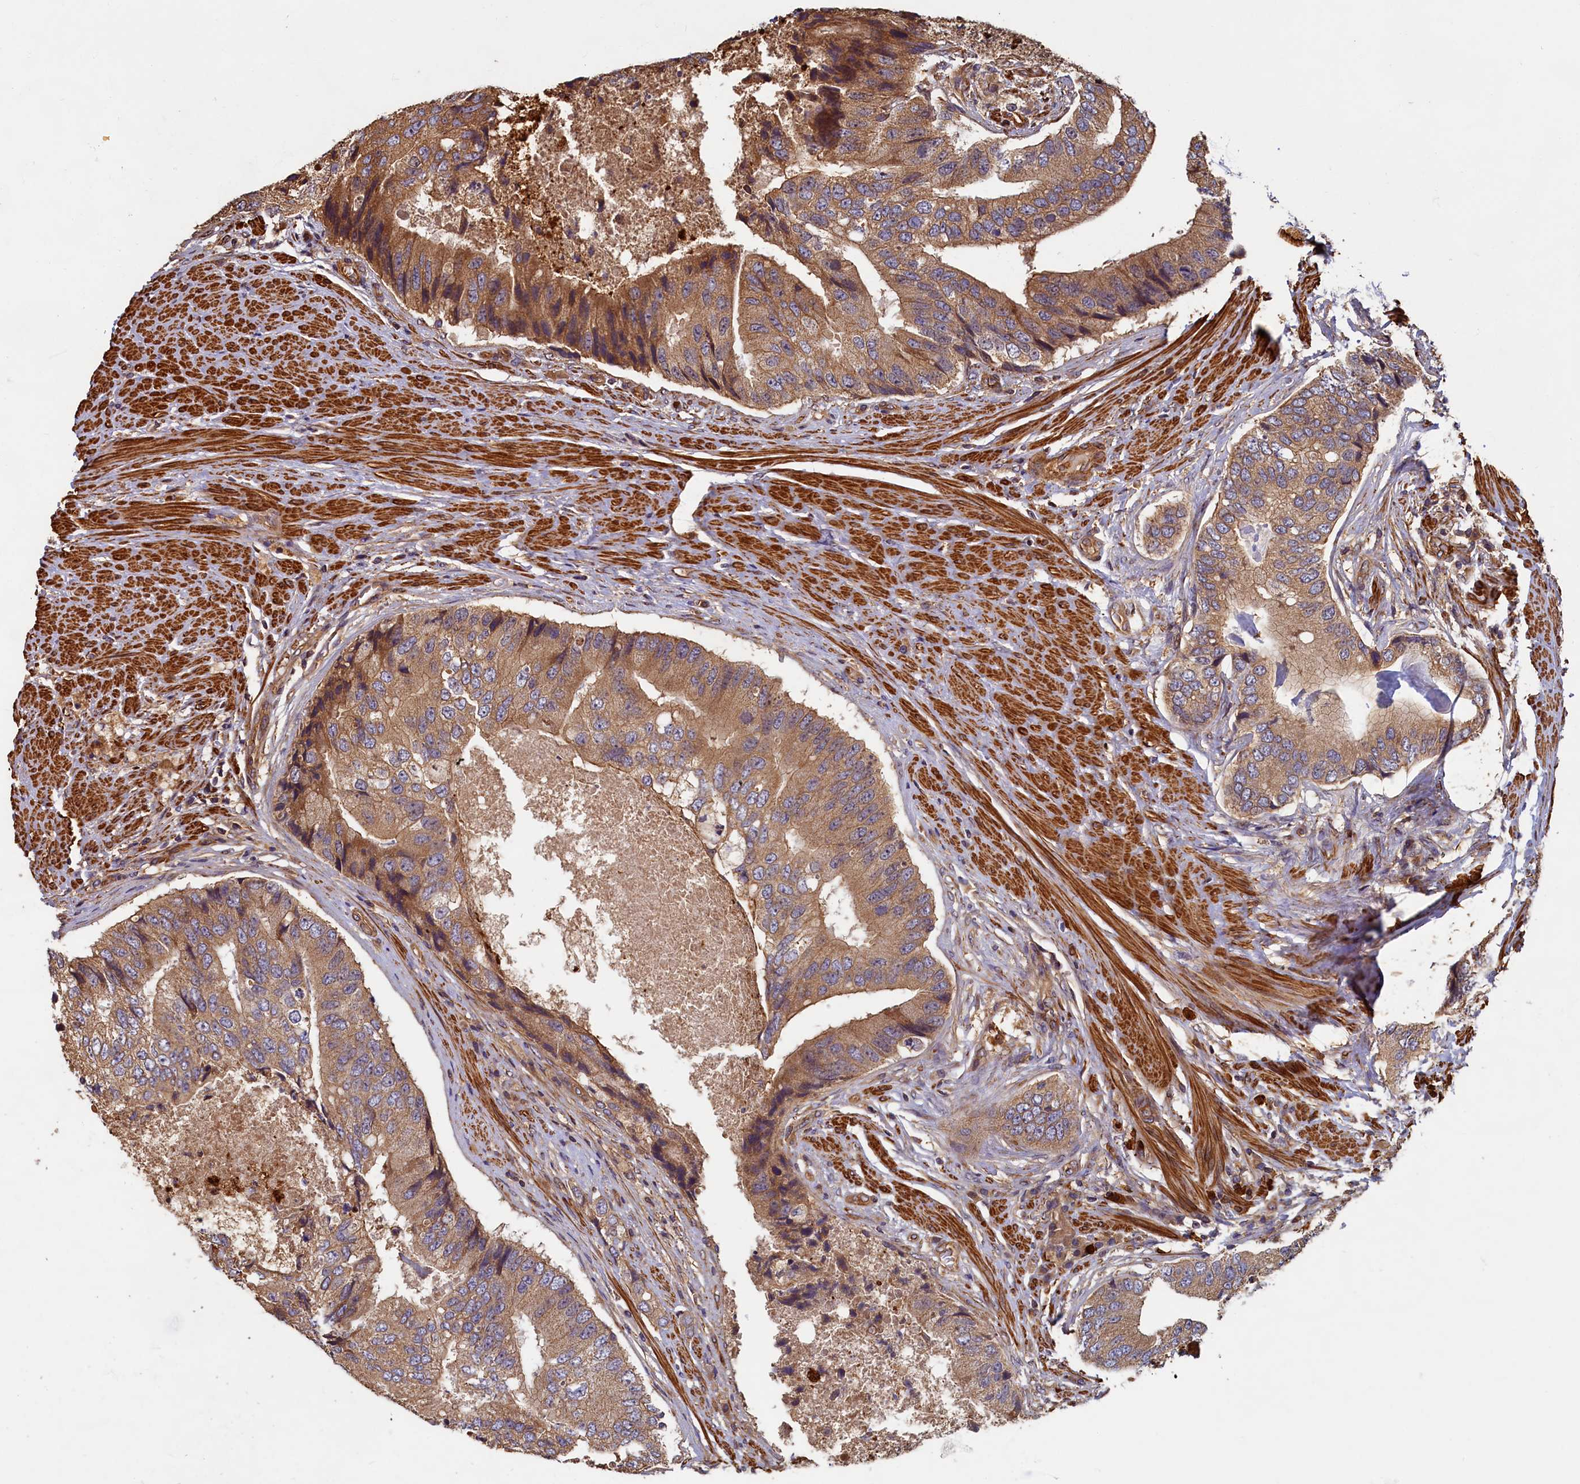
{"staining": {"intensity": "moderate", "quantity": ">75%", "location": "cytoplasmic/membranous"}, "tissue": "prostate cancer", "cell_type": "Tumor cells", "image_type": "cancer", "snomed": [{"axis": "morphology", "description": "Adenocarcinoma, High grade"}, {"axis": "topography", "description": "Prostate"}], "caption": "Brown immunohistochemical staining in human prostate cancer exhibits moderate cytoplasmic/membranous positivity in about >75% of tumor cells.", "gene": "CCDC102B", "patient": {"sex": "male", "age": 70}}